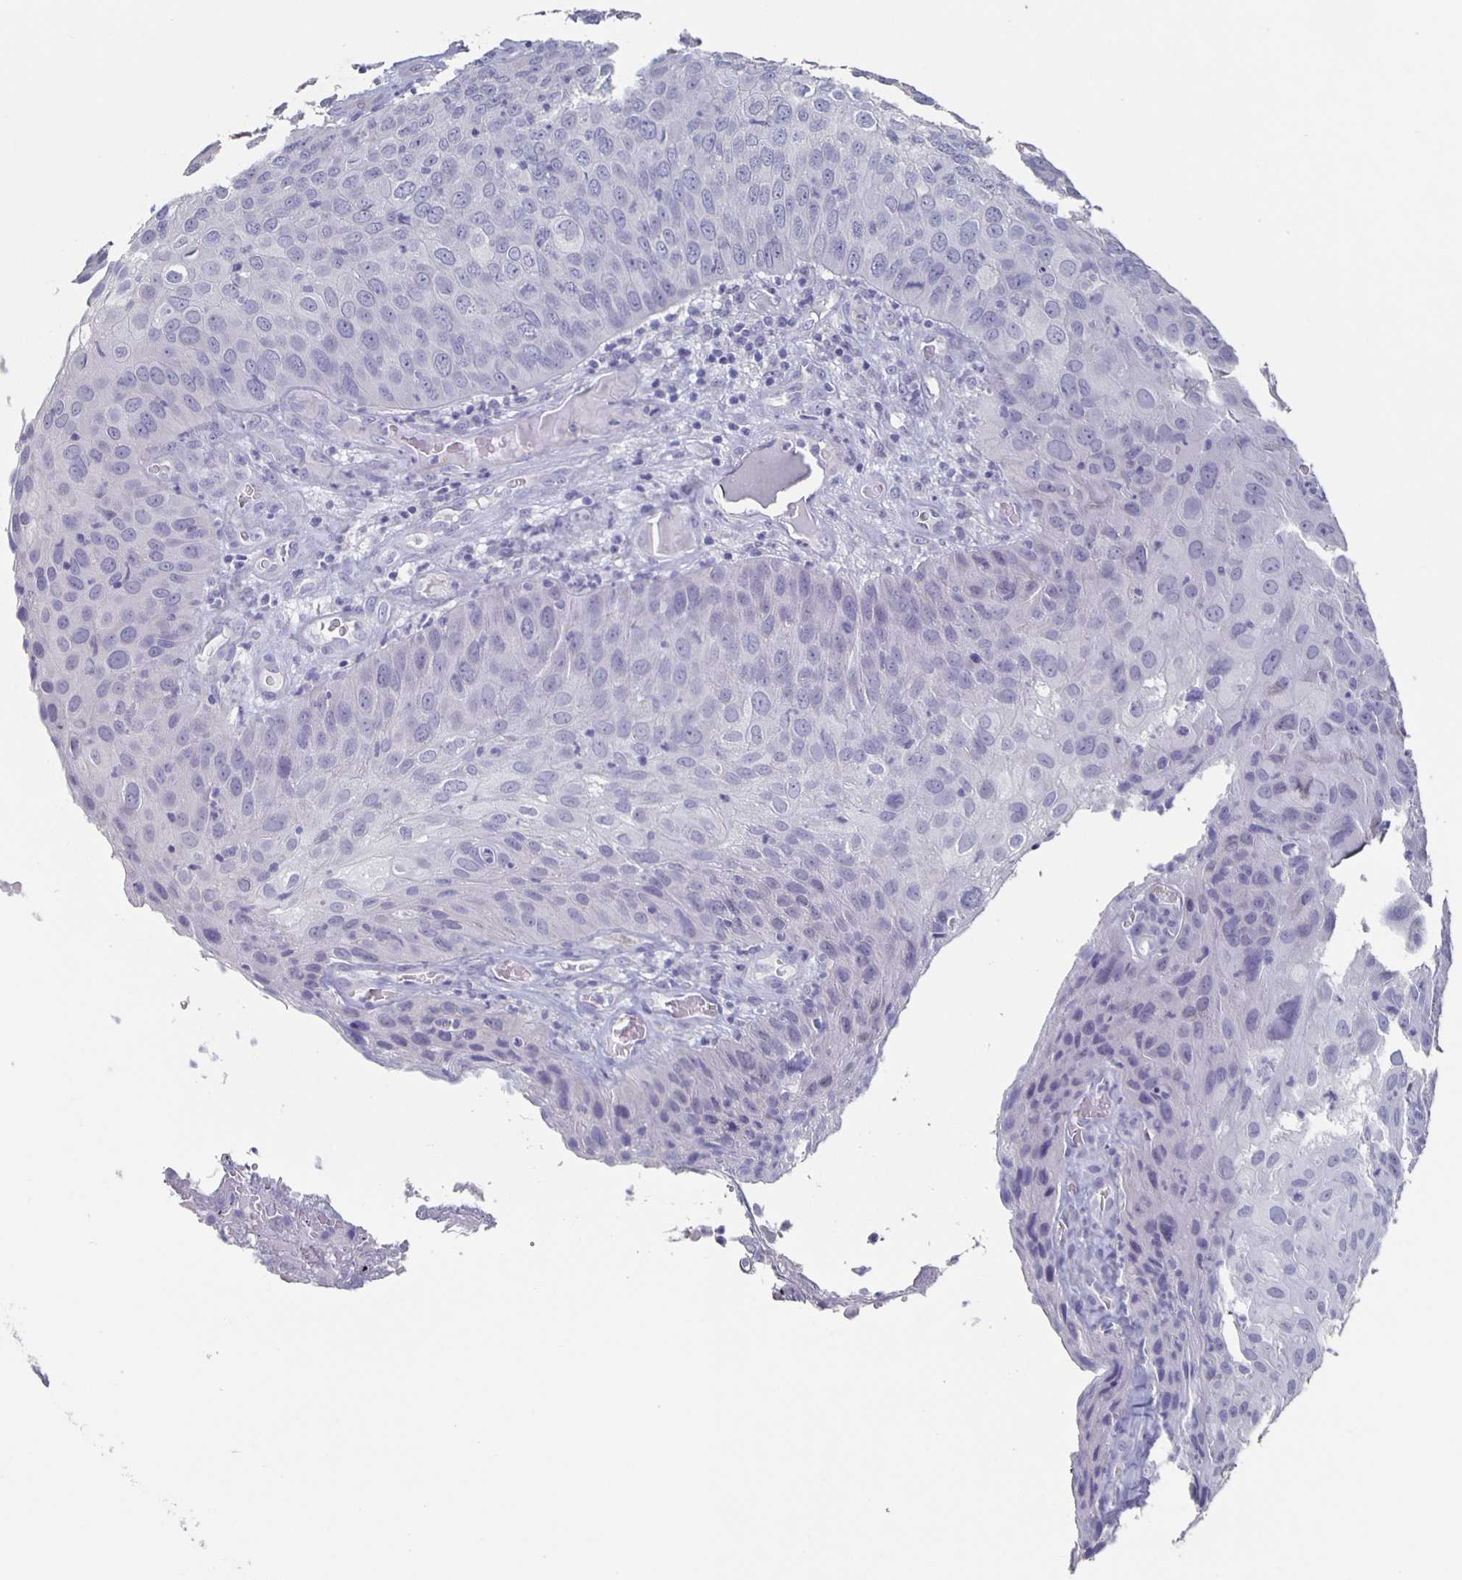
{"staining": {"intensity": "negative", "quantity": "none", "location": "none"}, "tissue": "skin cancer", "cell_type": "Tumor cells", "image_type": "cancer", "snomed": [{"axis": "morphology", "description": "Squamous cell carcinoma, NOS"}, {"axis": "topography", "description": "Skin"}], "caption": "A high-resolution image shows IHC staining of skin squamous cell carcinoma, which displays no significant expression in tumor cells.", "gene": "SLC34A2", "patient": {"sex": "male", "age": 87}}